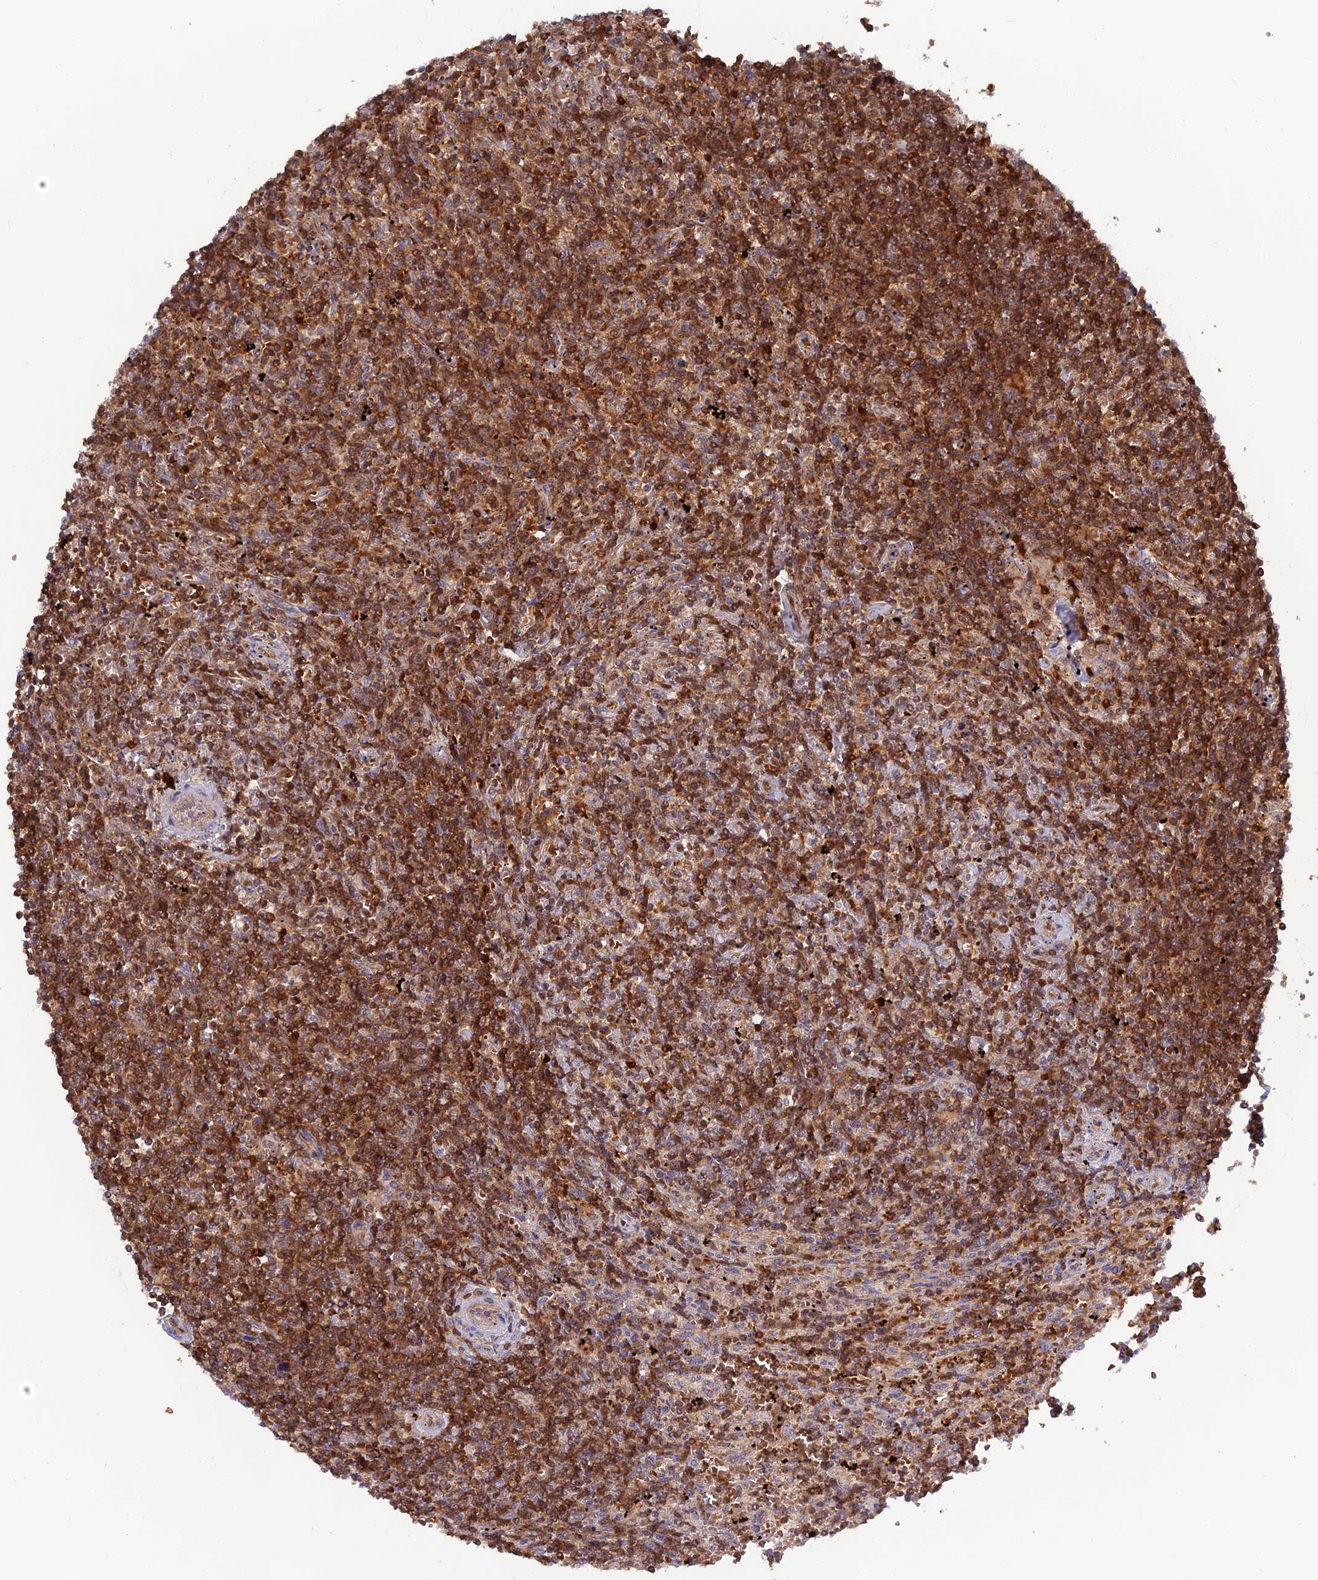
{"staining": {"intensity": "strong", "quantity": ">75%", "location": "cytoplasmic/membranous"}, "tissue": "lymphoma", "cell_type": "Tumor cells", "image_type": "cancer", "snomed": [{"axis": "morphology", "description": "Malignant lymphoma, non-Hodgkin's type, Low grade"}, {"axis": "topography", "description": "Spleen"}], "caption": "Protein analysis of low-grade malignant lymphoma, non-Hodgkin's type tissue shows strong cytoplasmic/membranous staining in about >75% of tumor cells.", "gene": "RPIA", "patient": {"sex": "male", "age": 76}}